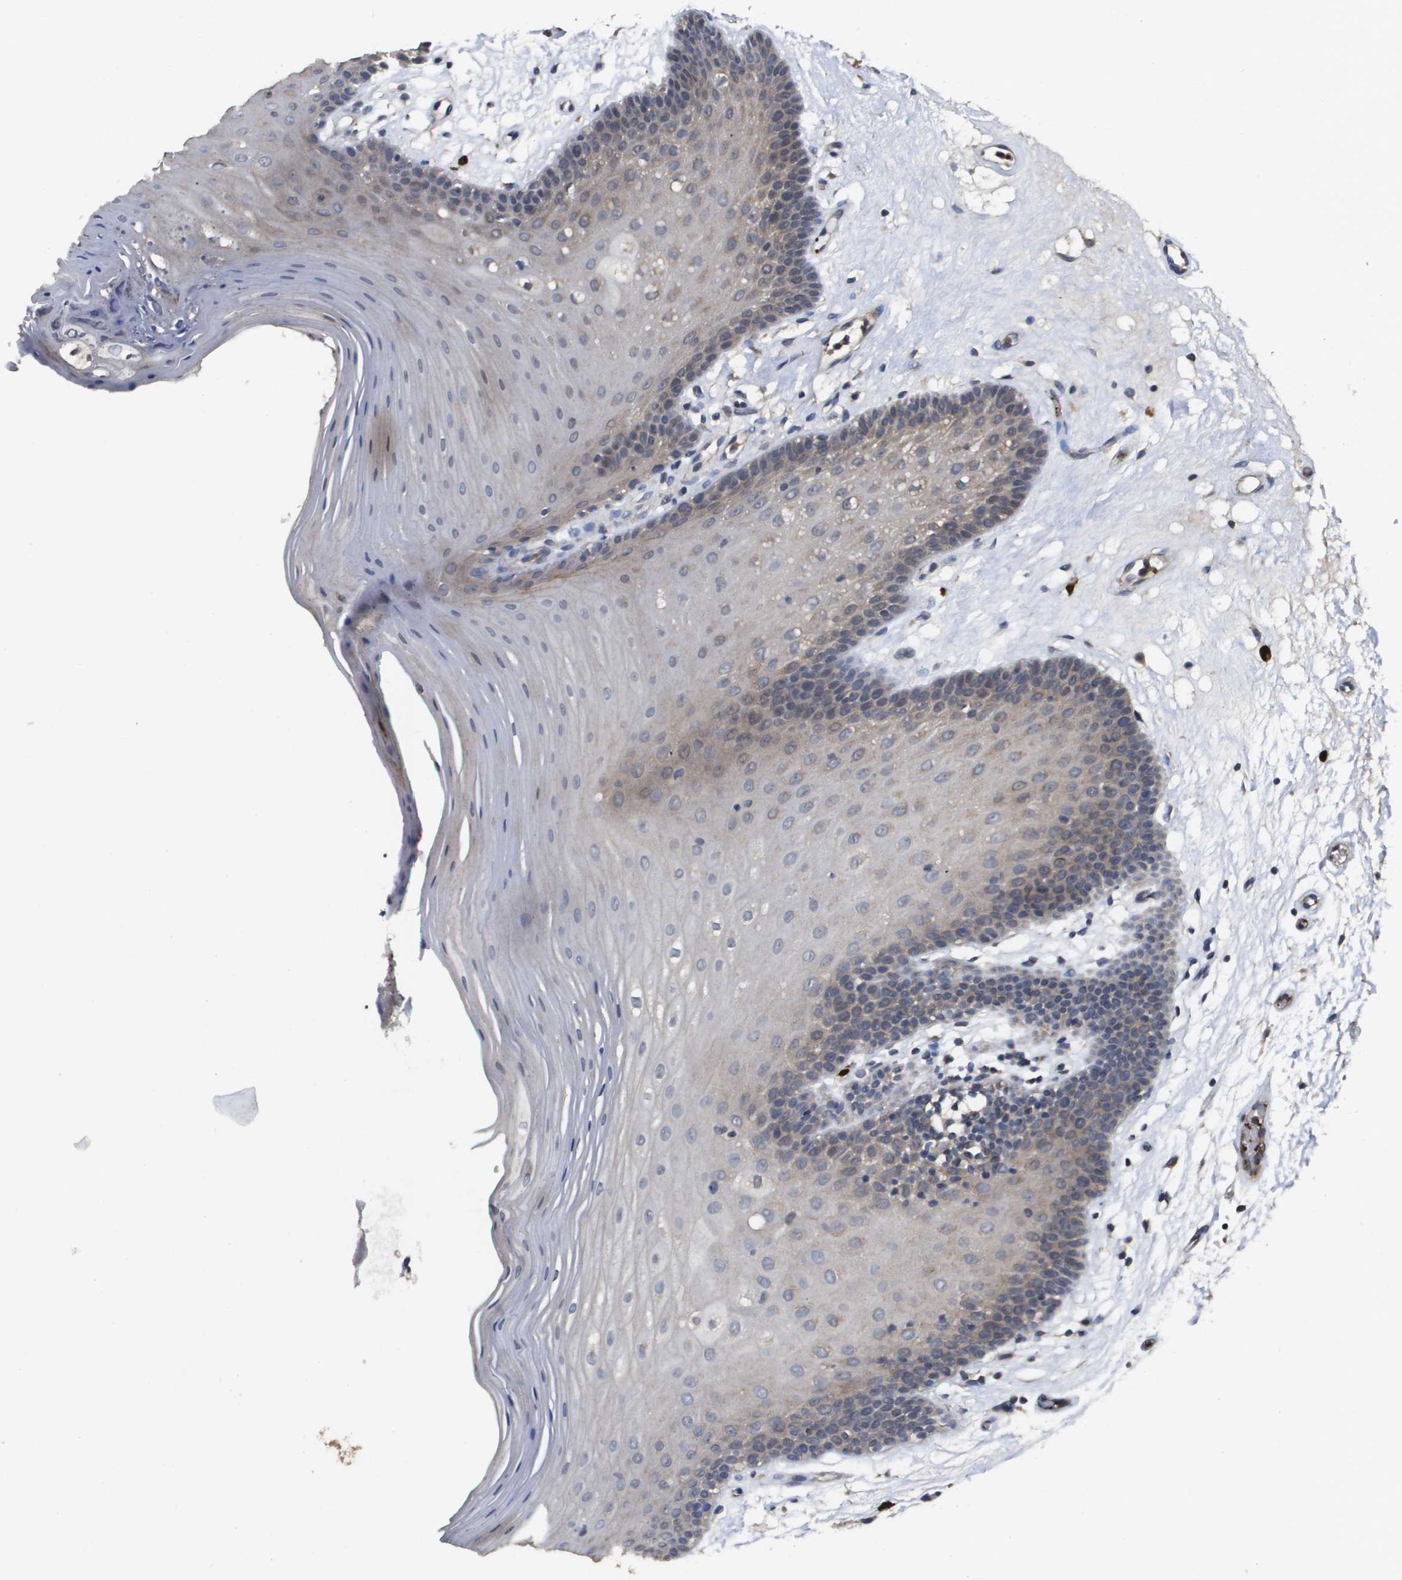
{"staining": {"intensity": "weak", "quantity": "25%-75%", "location": "cytoplasmic/membranous,nuclear"}, "tissue": "oral mucosa", "cell_type": "Squamous epithelial cells", "image_type": "normal", "snomed": [{"axis": "morphology", "description": "Normal tissue, NOS"}, {"axis": "morphology", "description": "Squamous cell carcinoma, NOS"}, {"axis": "topography", "description": "Skeletal muscle"}, {"axis": "topography", "description": "Oral tissue"}, {"axis": "topography", "description": "Head-Neck"}], "caption": "The image displays staining of benign oral mucosa, revealing weak cytoplasmic/membranous,nuclear protein positivity (brown color) within squamous epithelial cells. The staining was performed using DAB, with brown indicating positive protein expression. Nuclei are stained blue with hematoxylin.", "gene": "RAB27B", "patient": {"sex": "male", "age": 71}}